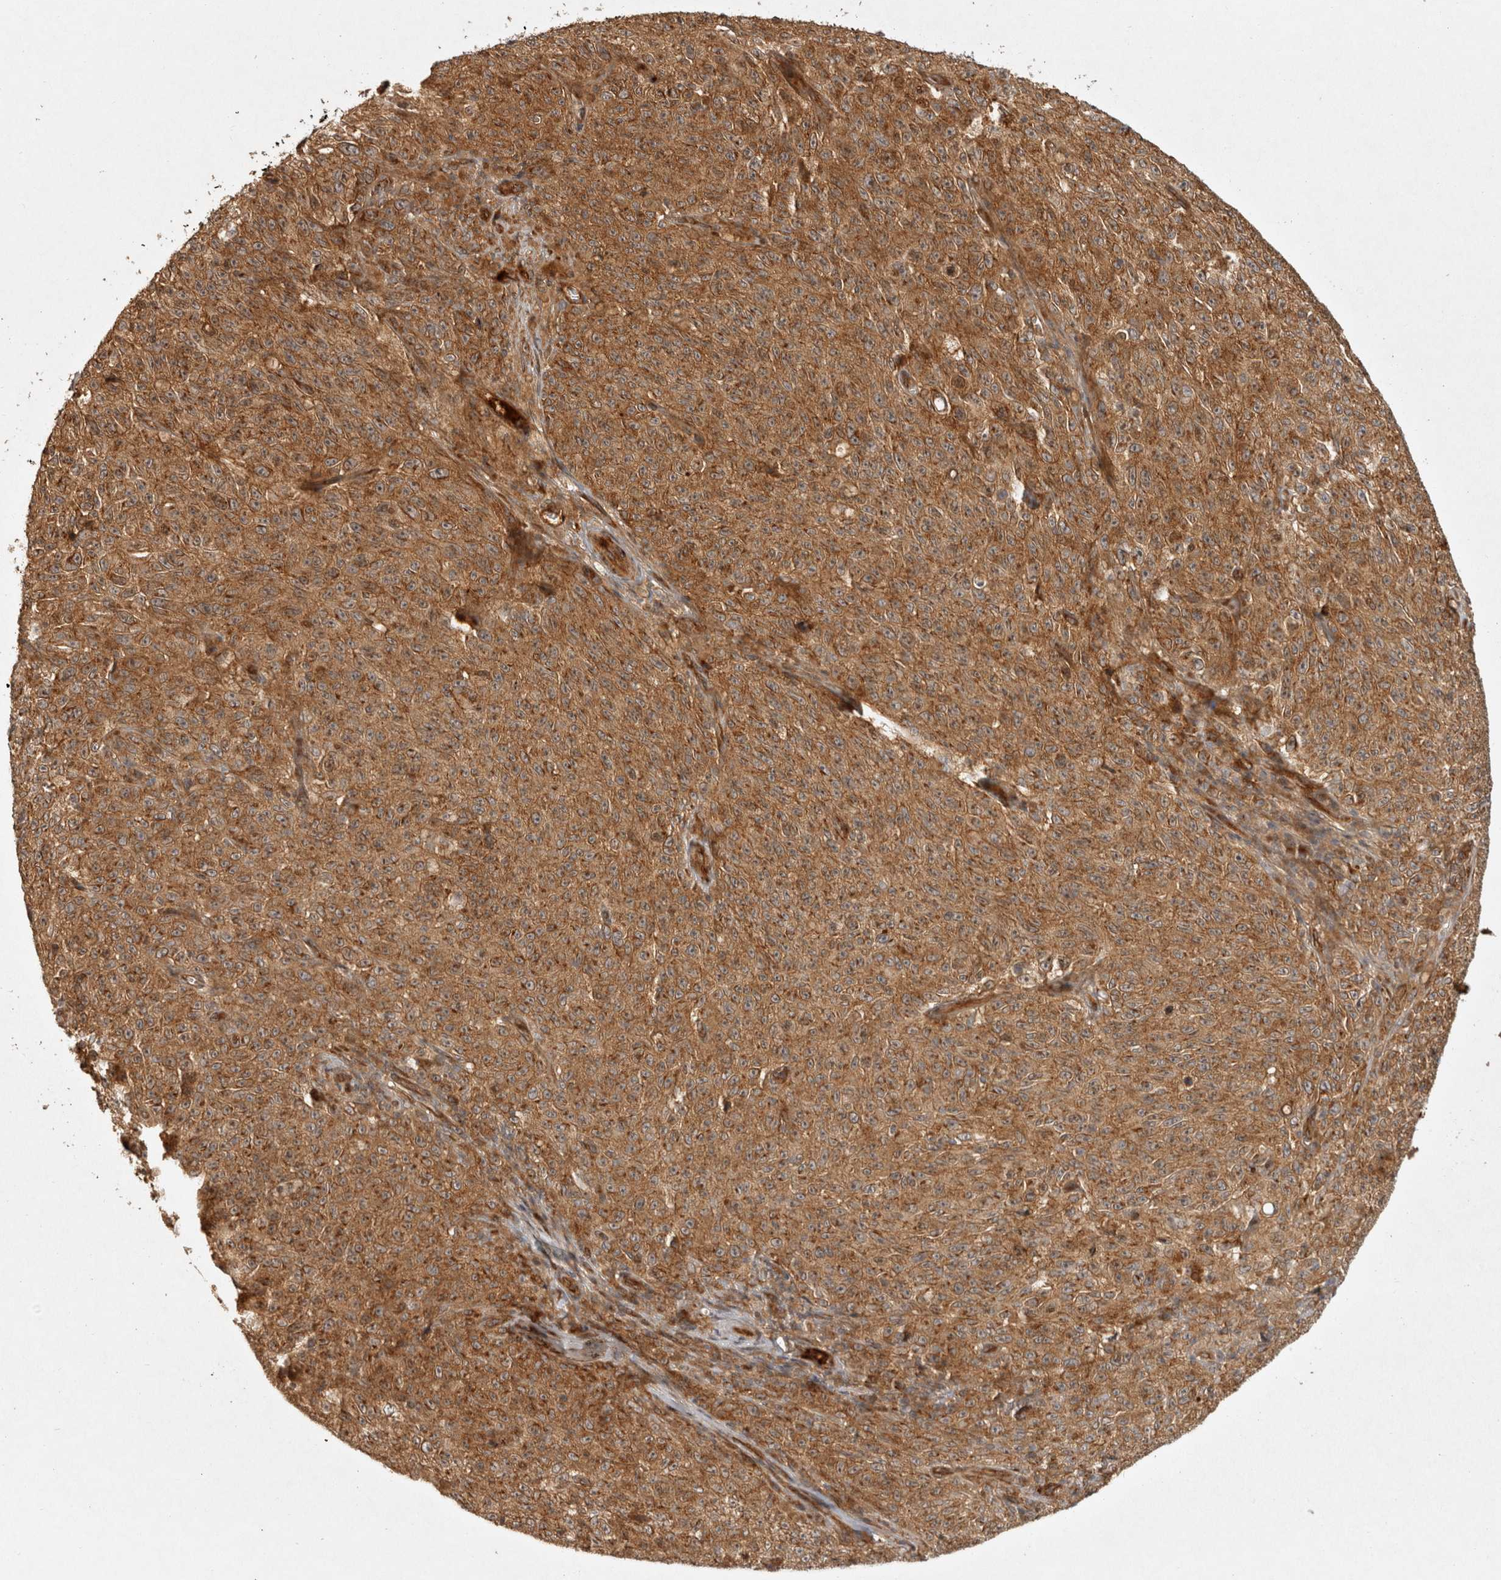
{"staining": {"intensity": "moderate", "quantity": ">75%", "location": "cytoplasmic/membranous"}, "tissue": "melanoma", "cell_type": "Tumor cells", "image_type": "cancer", "snomed": [{"axis": "morphology", "description": "Malignant melanoma, NOS"}, {"axis": "topography", "description": "Skin"}], "caption": "Tumor cells exhibit medium levels of moderate cytoplasmic/membranous positivity in about >75% of cells in human malignant melanoma.", "gene": "CAMSAP2", "patient": {"sex": "female", "age": 82}}